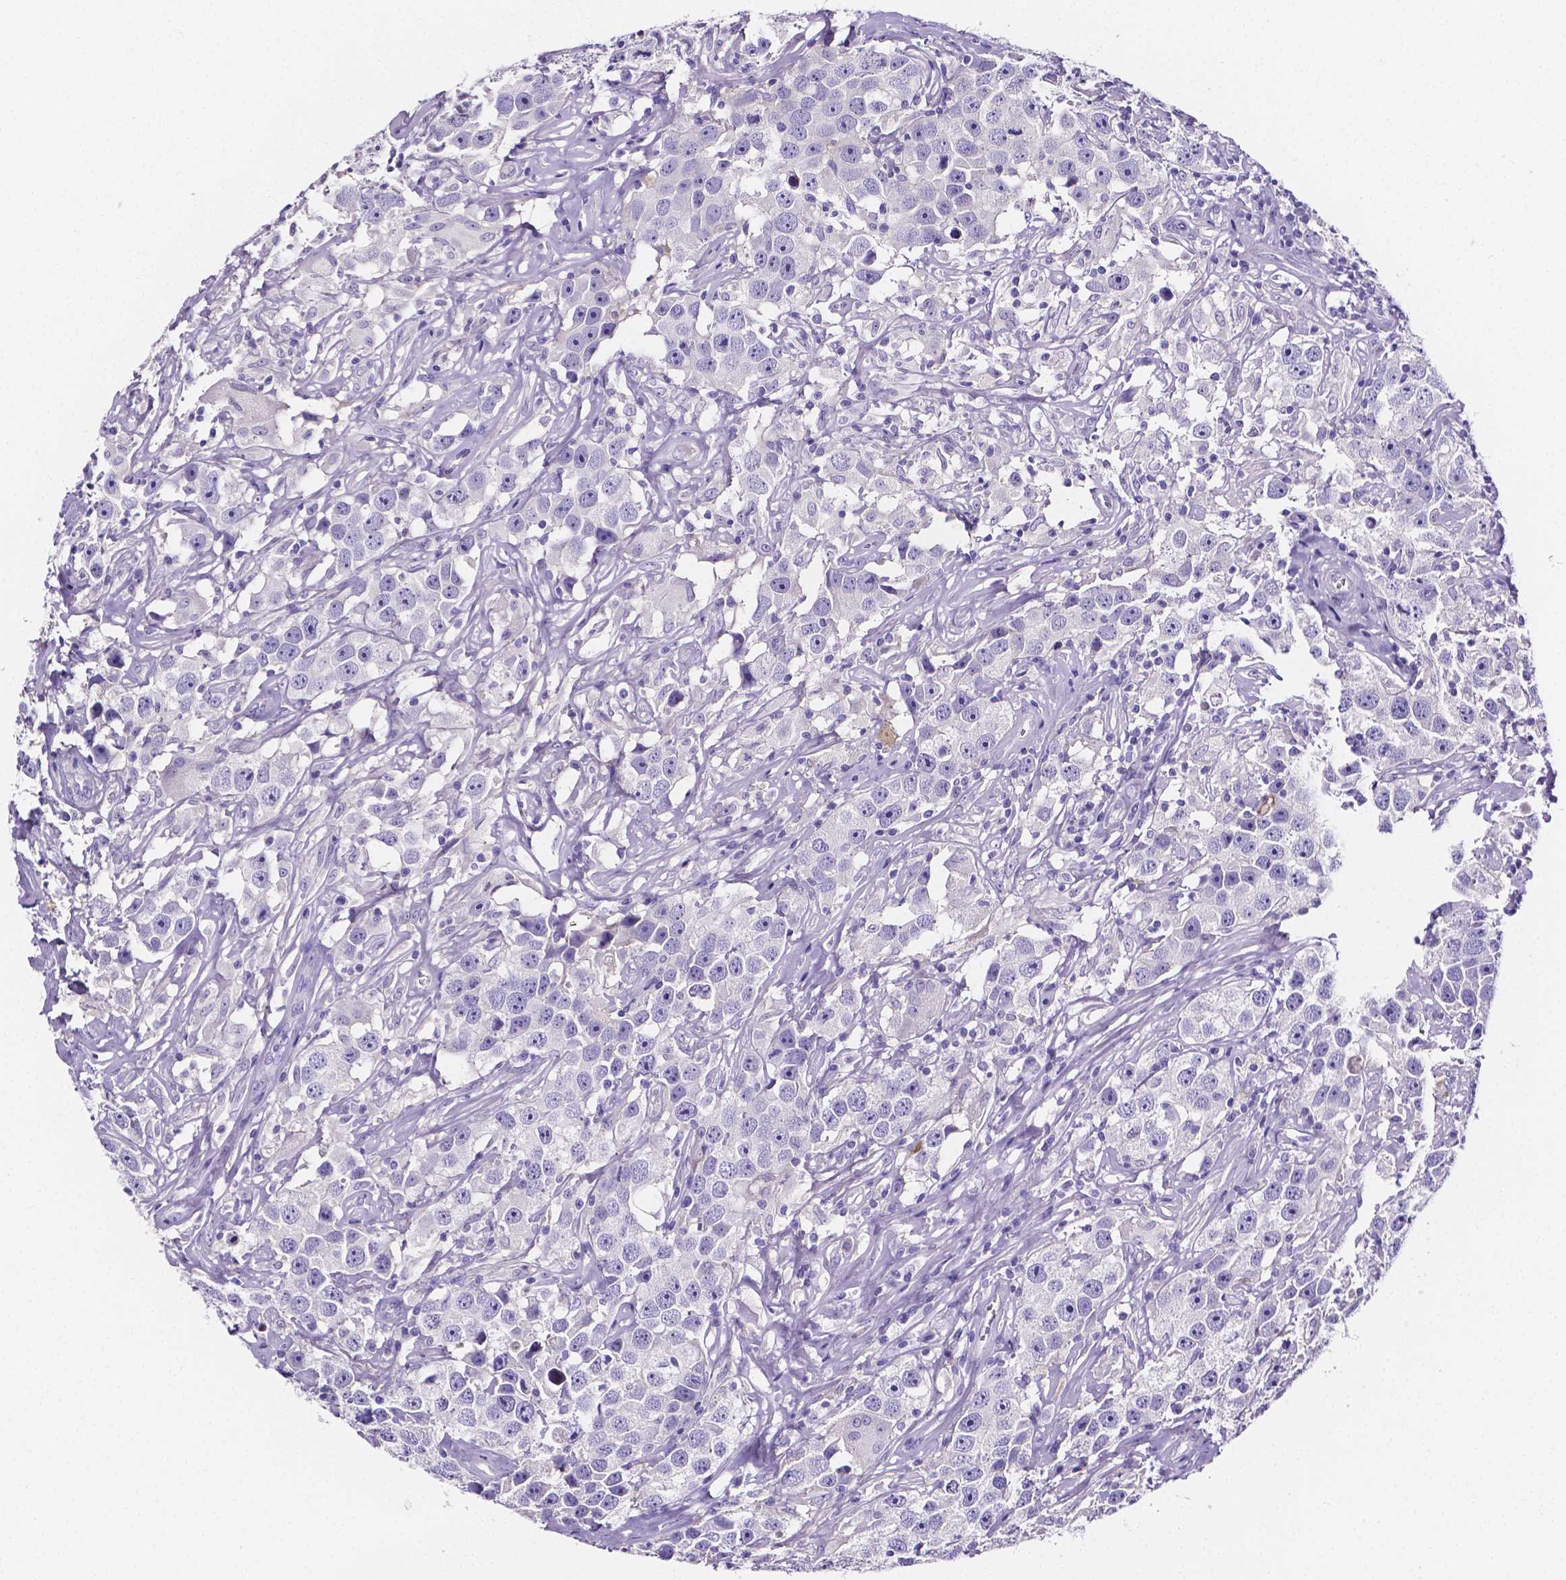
{"staining": {"intensity": "negative", "quantity": "none", "location": "none"}, "tissue": "testis cancer", "cell_type": "Tumor cells", "image_type": "cancer", "snomed": [{"axis": "morphology", "description": "Seminoma, NOS"}, {"axis": "topography", "description": "Testis"}], "caption": "Testis cancer (seminoma) was stained to show a protein in brown. There is no significant positivity in tumor cells. The staining was performed using DAB (3,3'-diaminobenzidine) to visualize the protein expression in brown, while the nuclei were stained in blue with hematoxylin (Magnification: 20x).", "gene": "NRGN", "patient": {"sex": "male", "age": 49}}